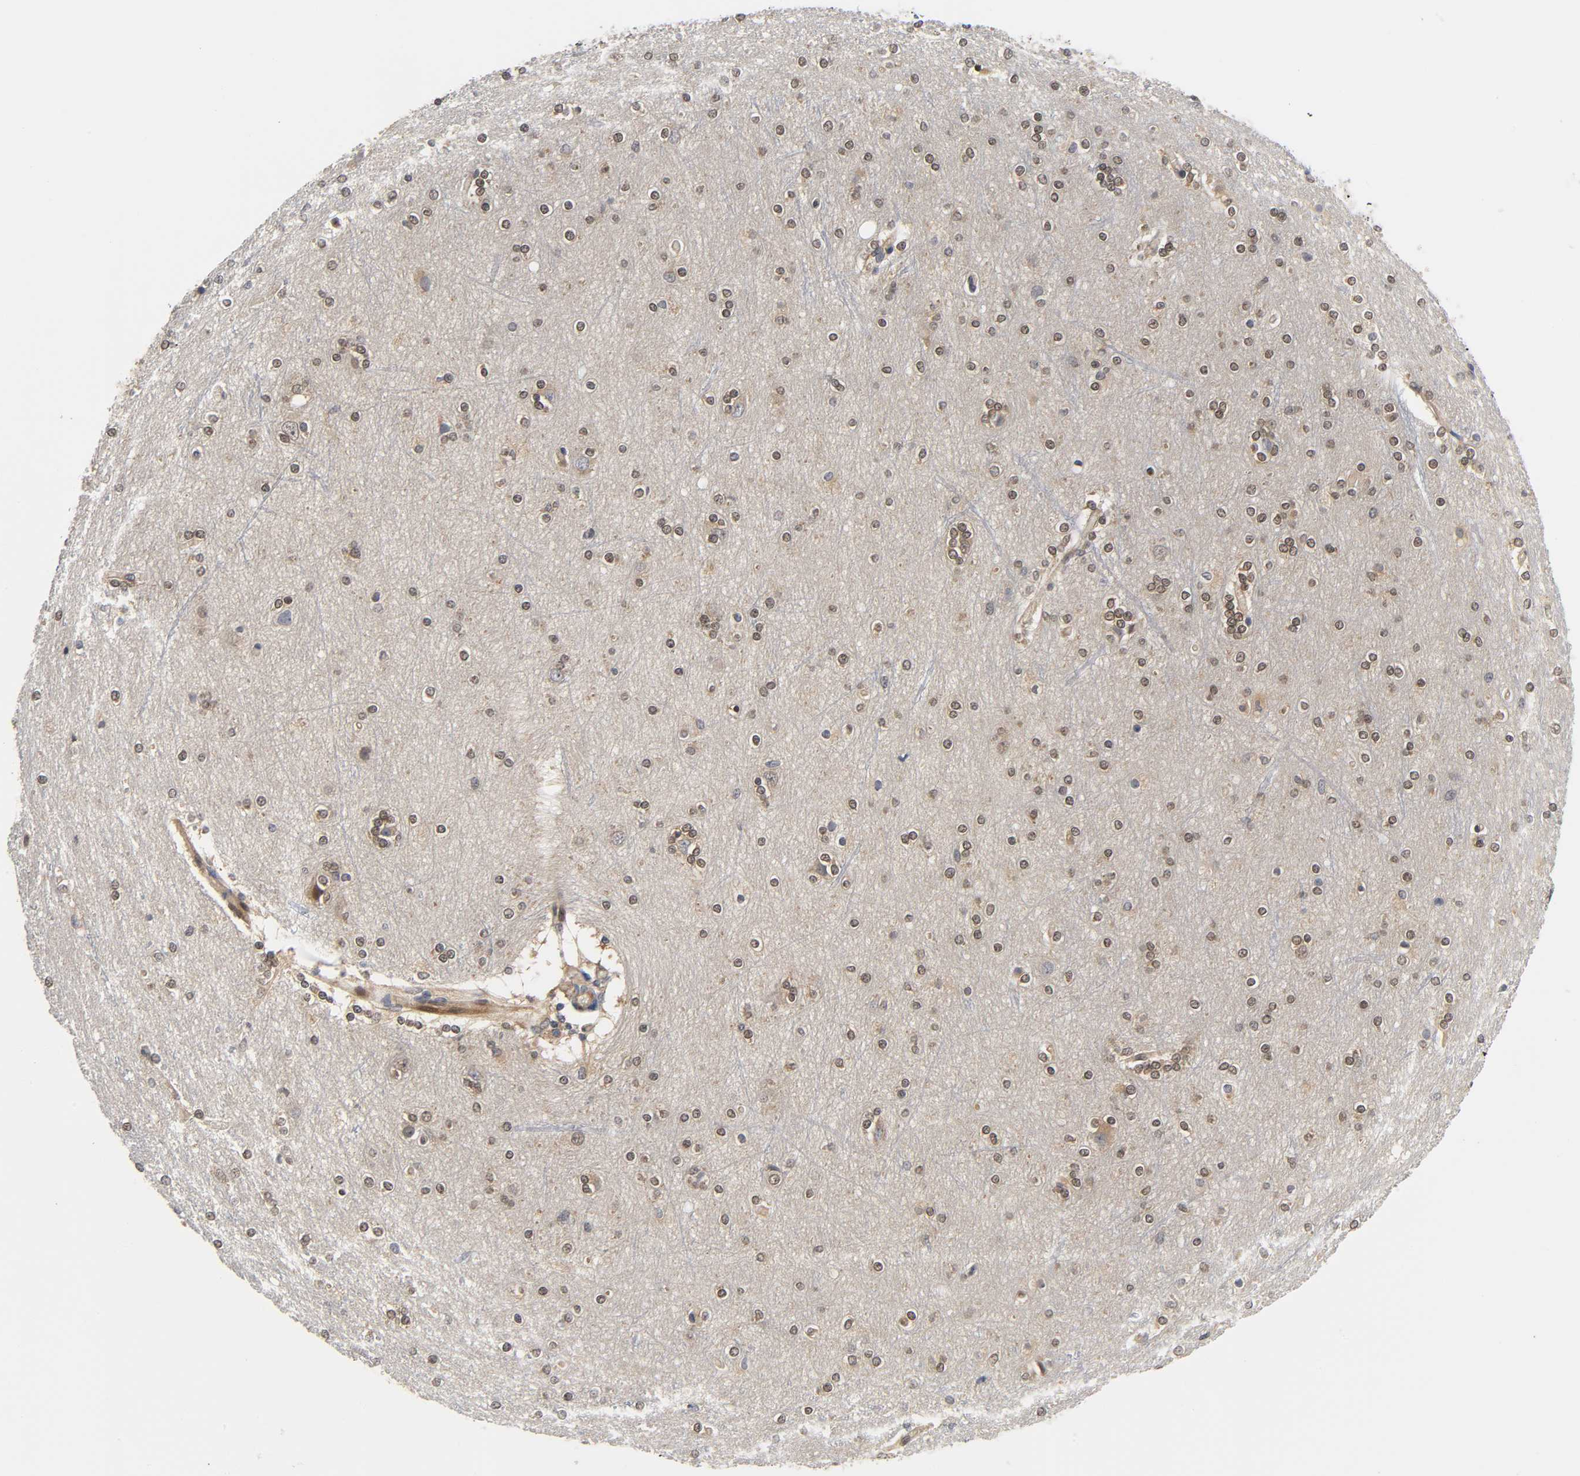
{"staining": {"intensity": "moderate", "quantity": "25%-75%", "location": "cytoplasmic/membranous"}, "tissue": "cerebral cortex", "cell_type": "Endothelial cells", "image_type": "normal", "snomed": [{"axis": "morphology", "description": "Normal tissue, NOS"}, {"axis": "topography", "description": "Cerebral cortex"}], "caption": "IHC micrograph of normal cerebral cortex: cerebral cortex stained using immunohistochemistry (IHC) exhibits medium levels of moderate protein expression localized specifically in the cytoplasmic/membranous of endothelial cells, appearing as a cytoplasmic/membranous brown color.", "gene": "FYN", "patient": {"sex": "female", "age": 54}}